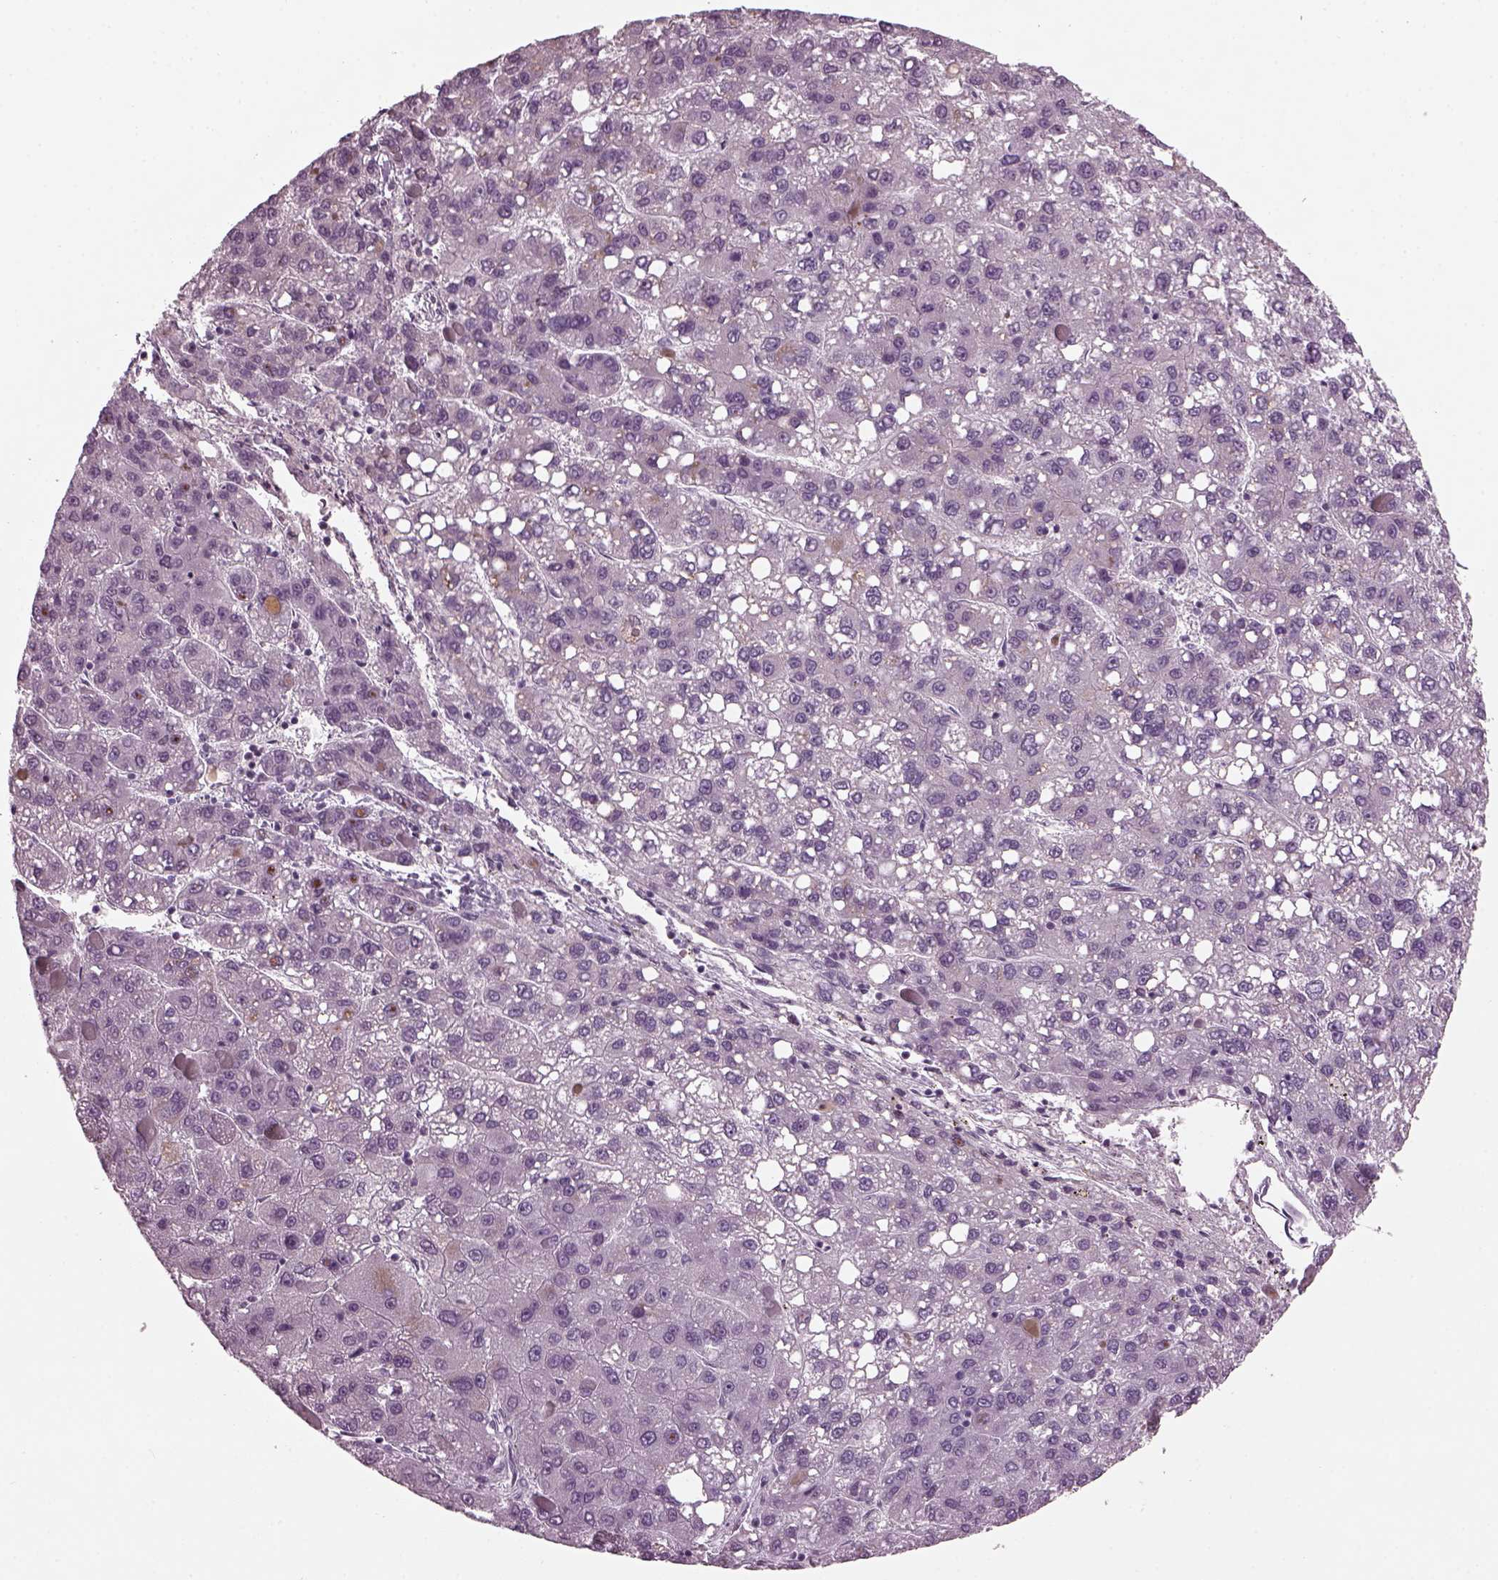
{"staining": {"intensity": "negative", "quantity": "none", "location": "none"}, "tissue": "liver cancer", "cell_type": "Tumor cells", "image_type": "cancer", "snomed": [{"axis": "morphology", "description": "Carcinoma, Hepatocellular, NOS"}, {"axis": "topography", "description": "Liver"}], "caption": "IHC of hepatocellular carcinoma (liver) displays no expression in tumor cells. (Immunohistochemistry, brightfield microscopy, high magnification).", "gene": "DPYSL5", "patient": {"sex": "female", "age": 82}}